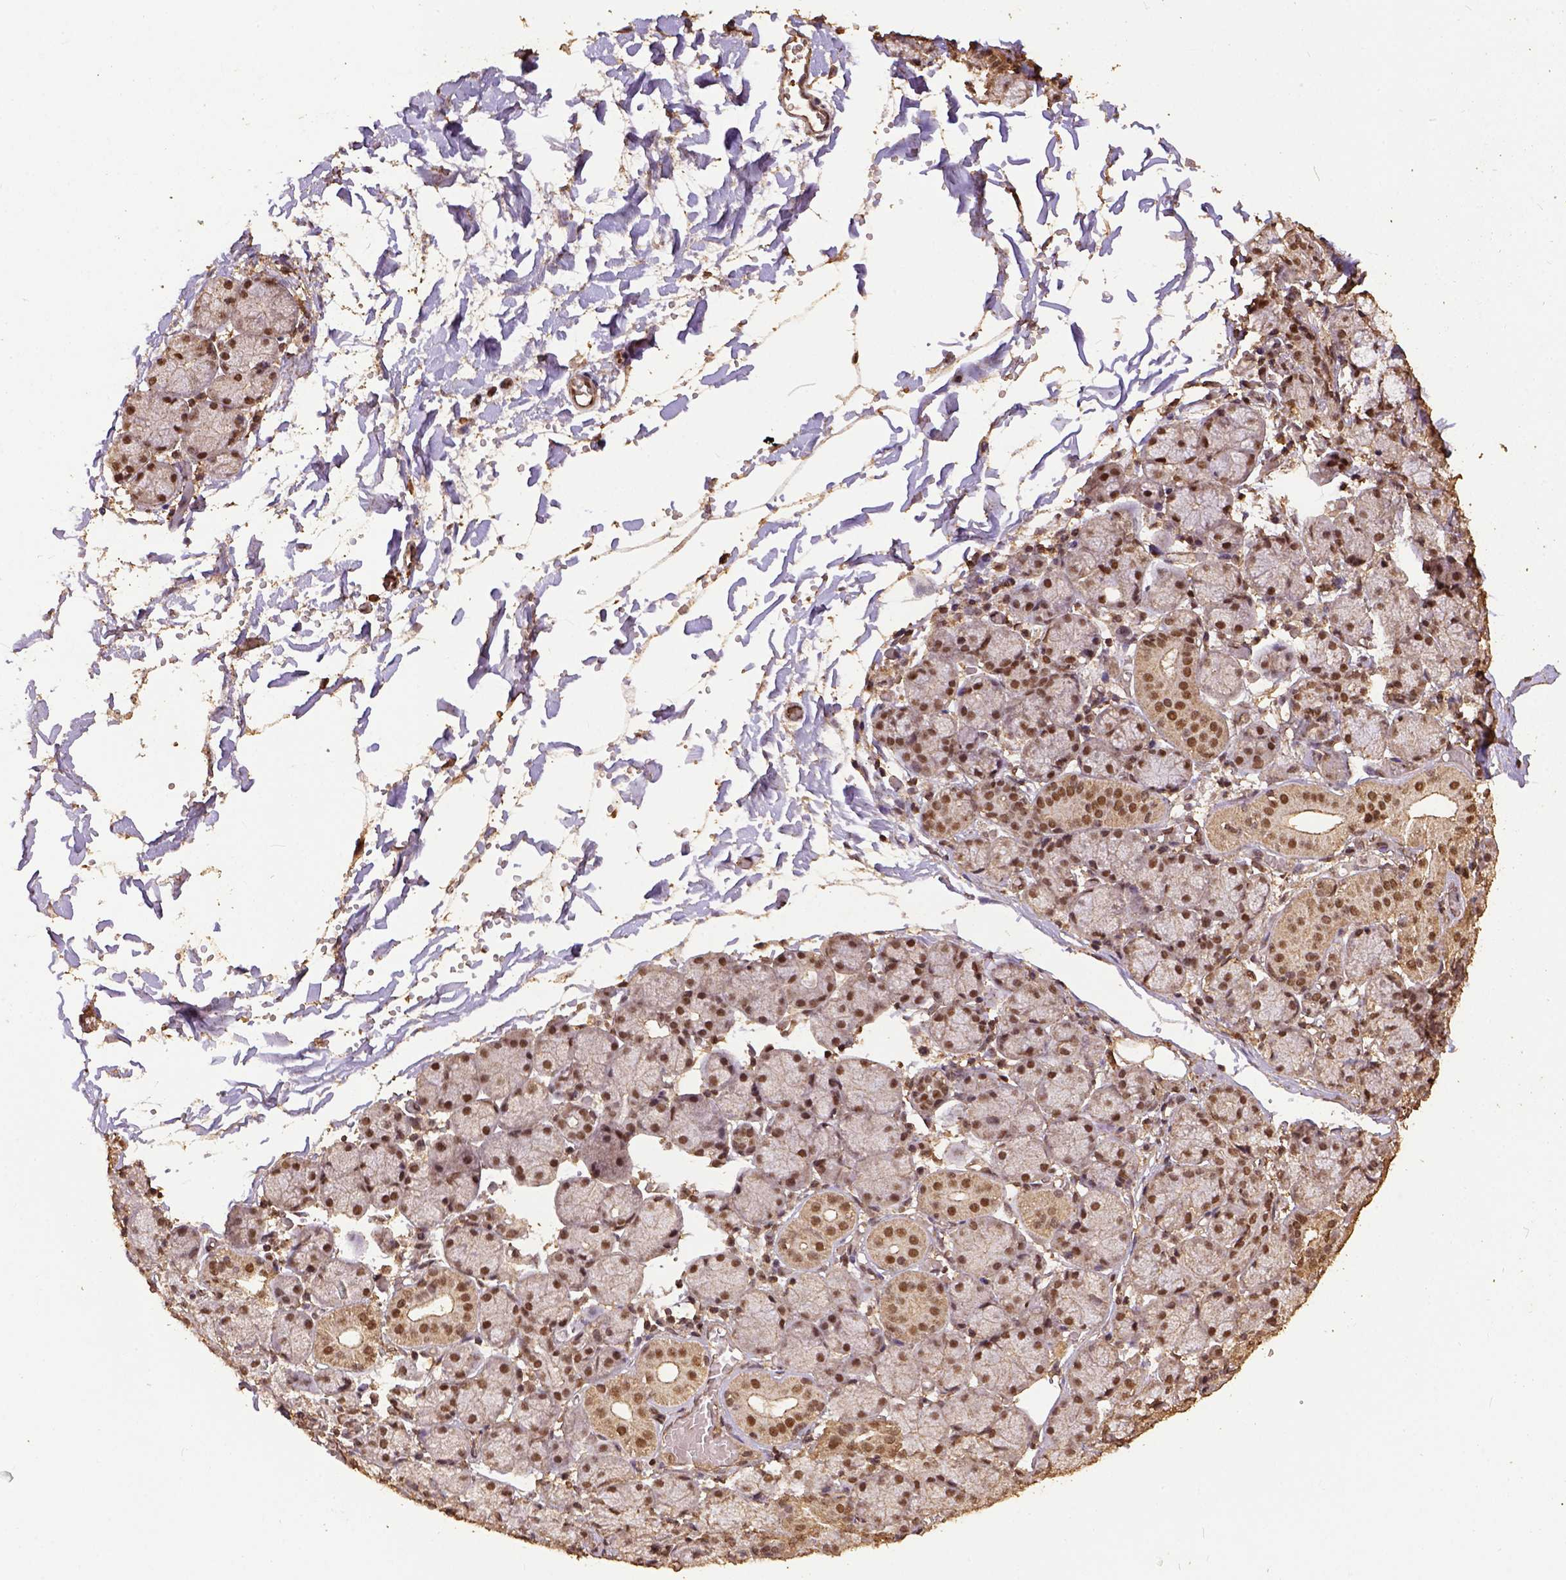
{"staining": {"intensity": "strong", "quantity": ">75%", "location": "nuclear"}, "tissue": "salivary gland", "cell_type": "Glandular cells", "image_type": "normal", "snomed": [{"axis": "morphology", "description": "Normal tissue, NOS"}, {"axis": "topography", "description": "Salivary gland"}, {"axis": "topography", "description": "Peripheral nerve tissue"}], "caption": "Immunohistochemical staining of unremarkable human salivary gland demonstrates >75% levels of strong nuclear protein staining in approximately >75% of glandular cells.", "gene": "NACC1", "patient": {"sex": "female", "age": 24}}